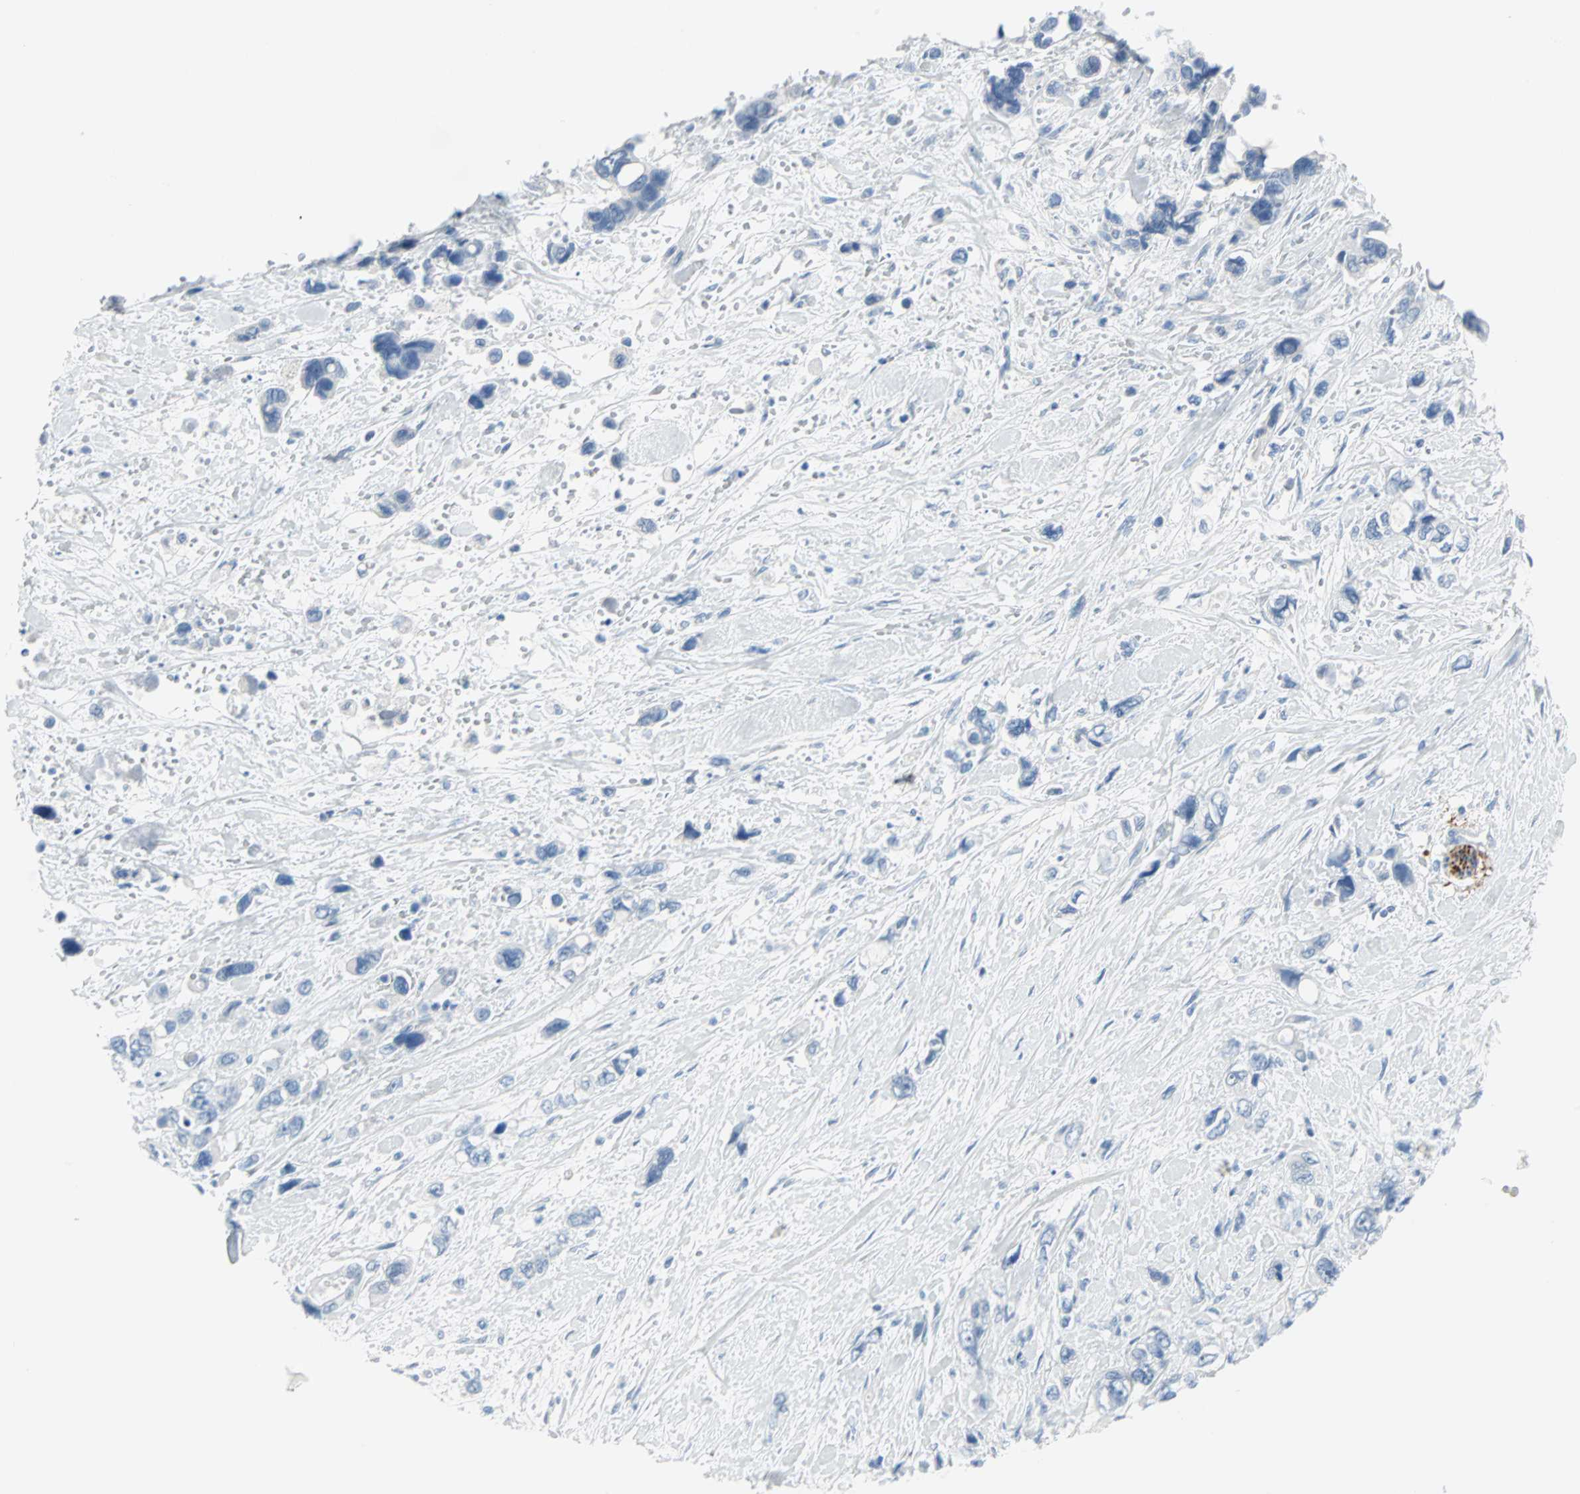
{"staining": {"intensity": "strong", "quantity": "25%-75%", "location": "cytoplasmic/membranous"}, "tissue": "pancreatic cancer", "cell_type": "Tumor cells", "image_type": "cancer", "snomed": [{"axis": "morphology", "description": "Adenocarcinoma, NOS"}, {"axis": "topography", "description": "Pancreas"}], "caption": "Brown immunohistochemical staining in pancreatic adenocarcinoma shows strong cytoplasmic/membranous staining in approximately 25%-75% of tumor cells. (Stains: DAB in brown, nuclei in blue, Microscopy: brightfield microscopy at high magnification).", "gene": "STX1A", "patient": {"sex": "male", "age": 46}}